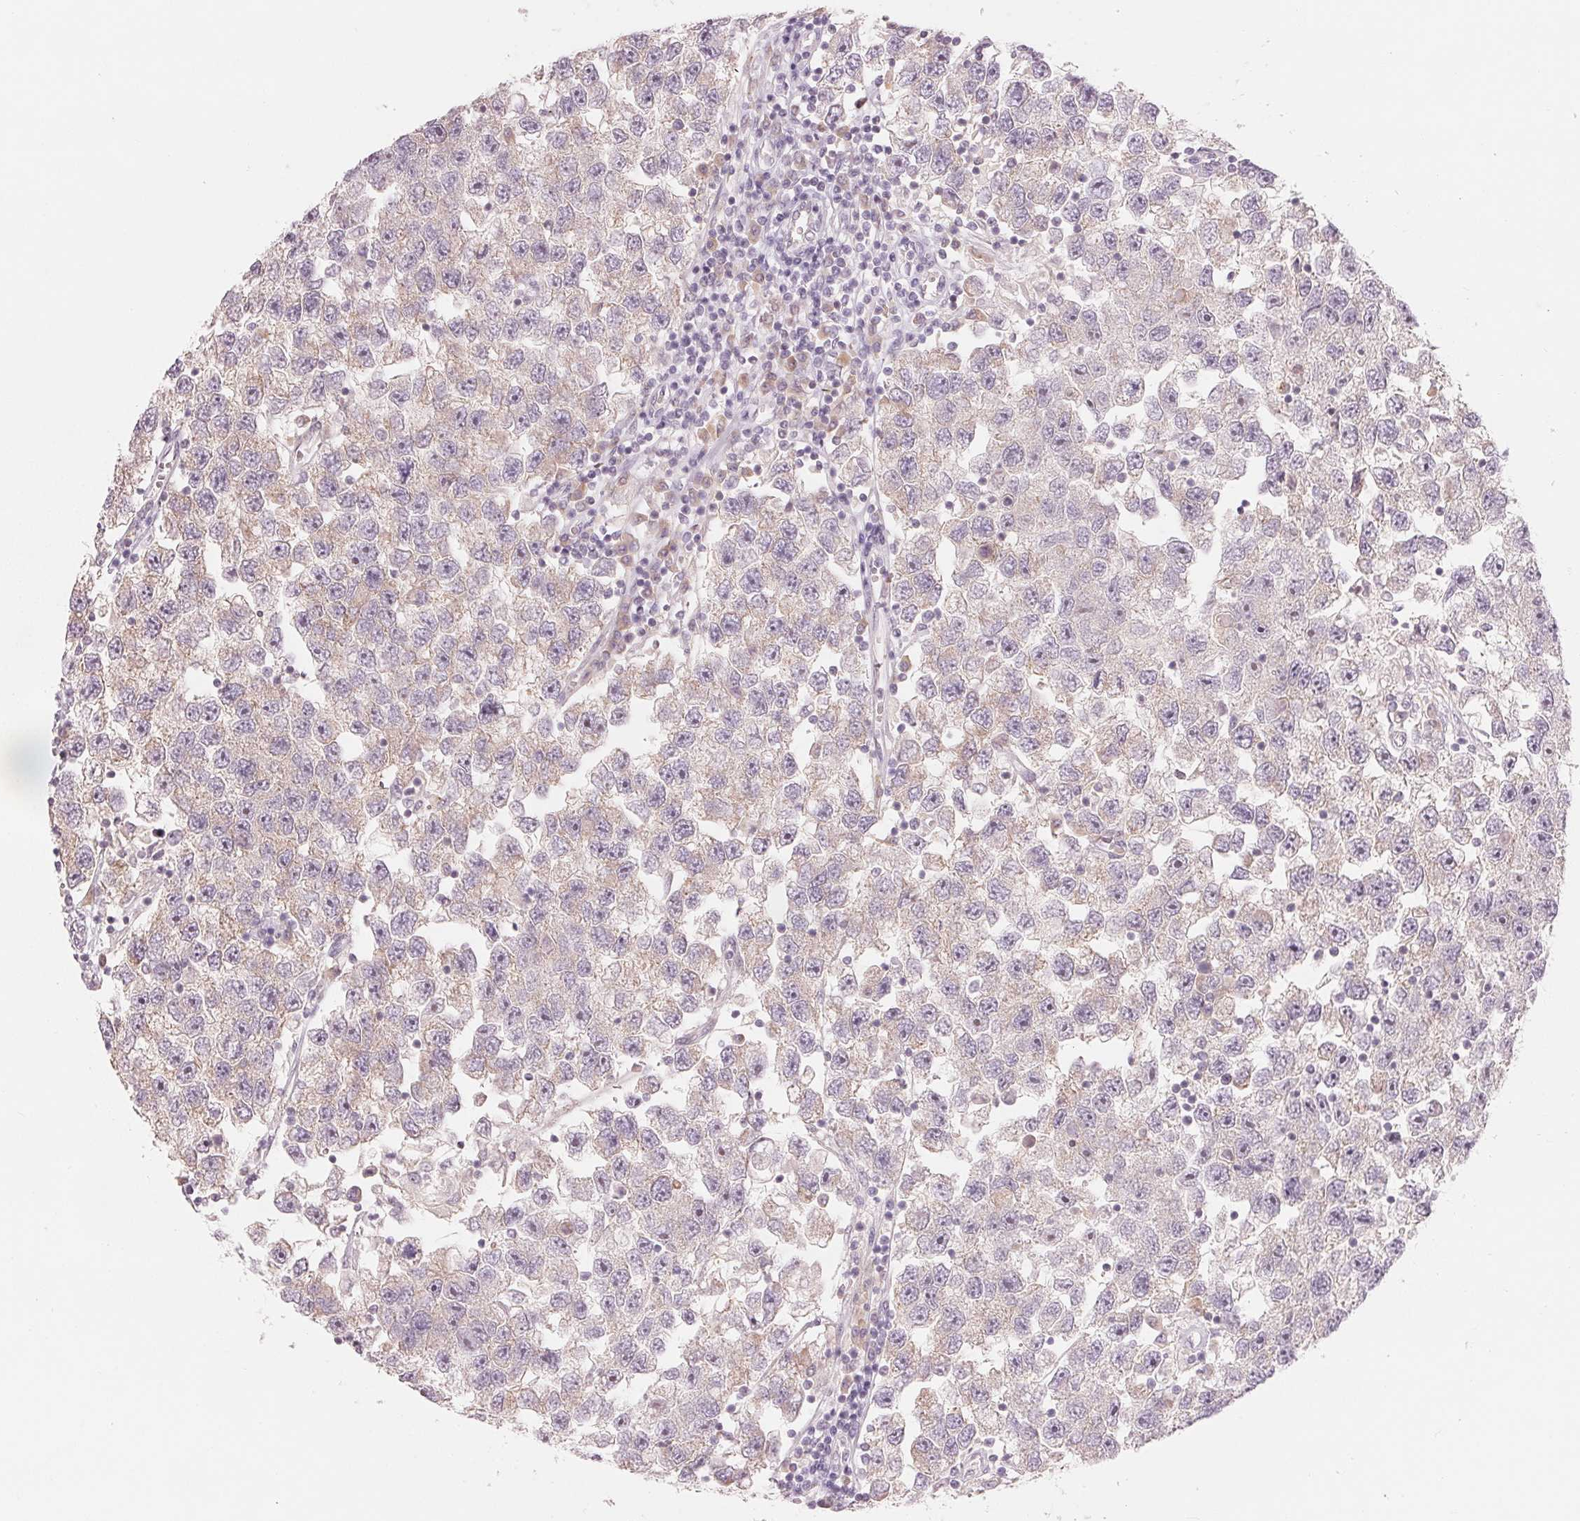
{"staining": {"intensity": "weak", "quantity": "<25%", "location": "cytoplasmic/membranous"}, "tissue": "testis cancer", "cell_type": "Tumor cells", "image_type": "cancer", "snomed": [{"axis": "morphology", "description": "Seminoma, NOS"}, {"axis": "topography", "description": "Testis"}], "caption": "Seminoma (testis) stained for a protein using immunohistochemistry exhibits no staining tumor cells.", "gene": "DENND2C", "patient": {"sex": "male", "age": 26}}